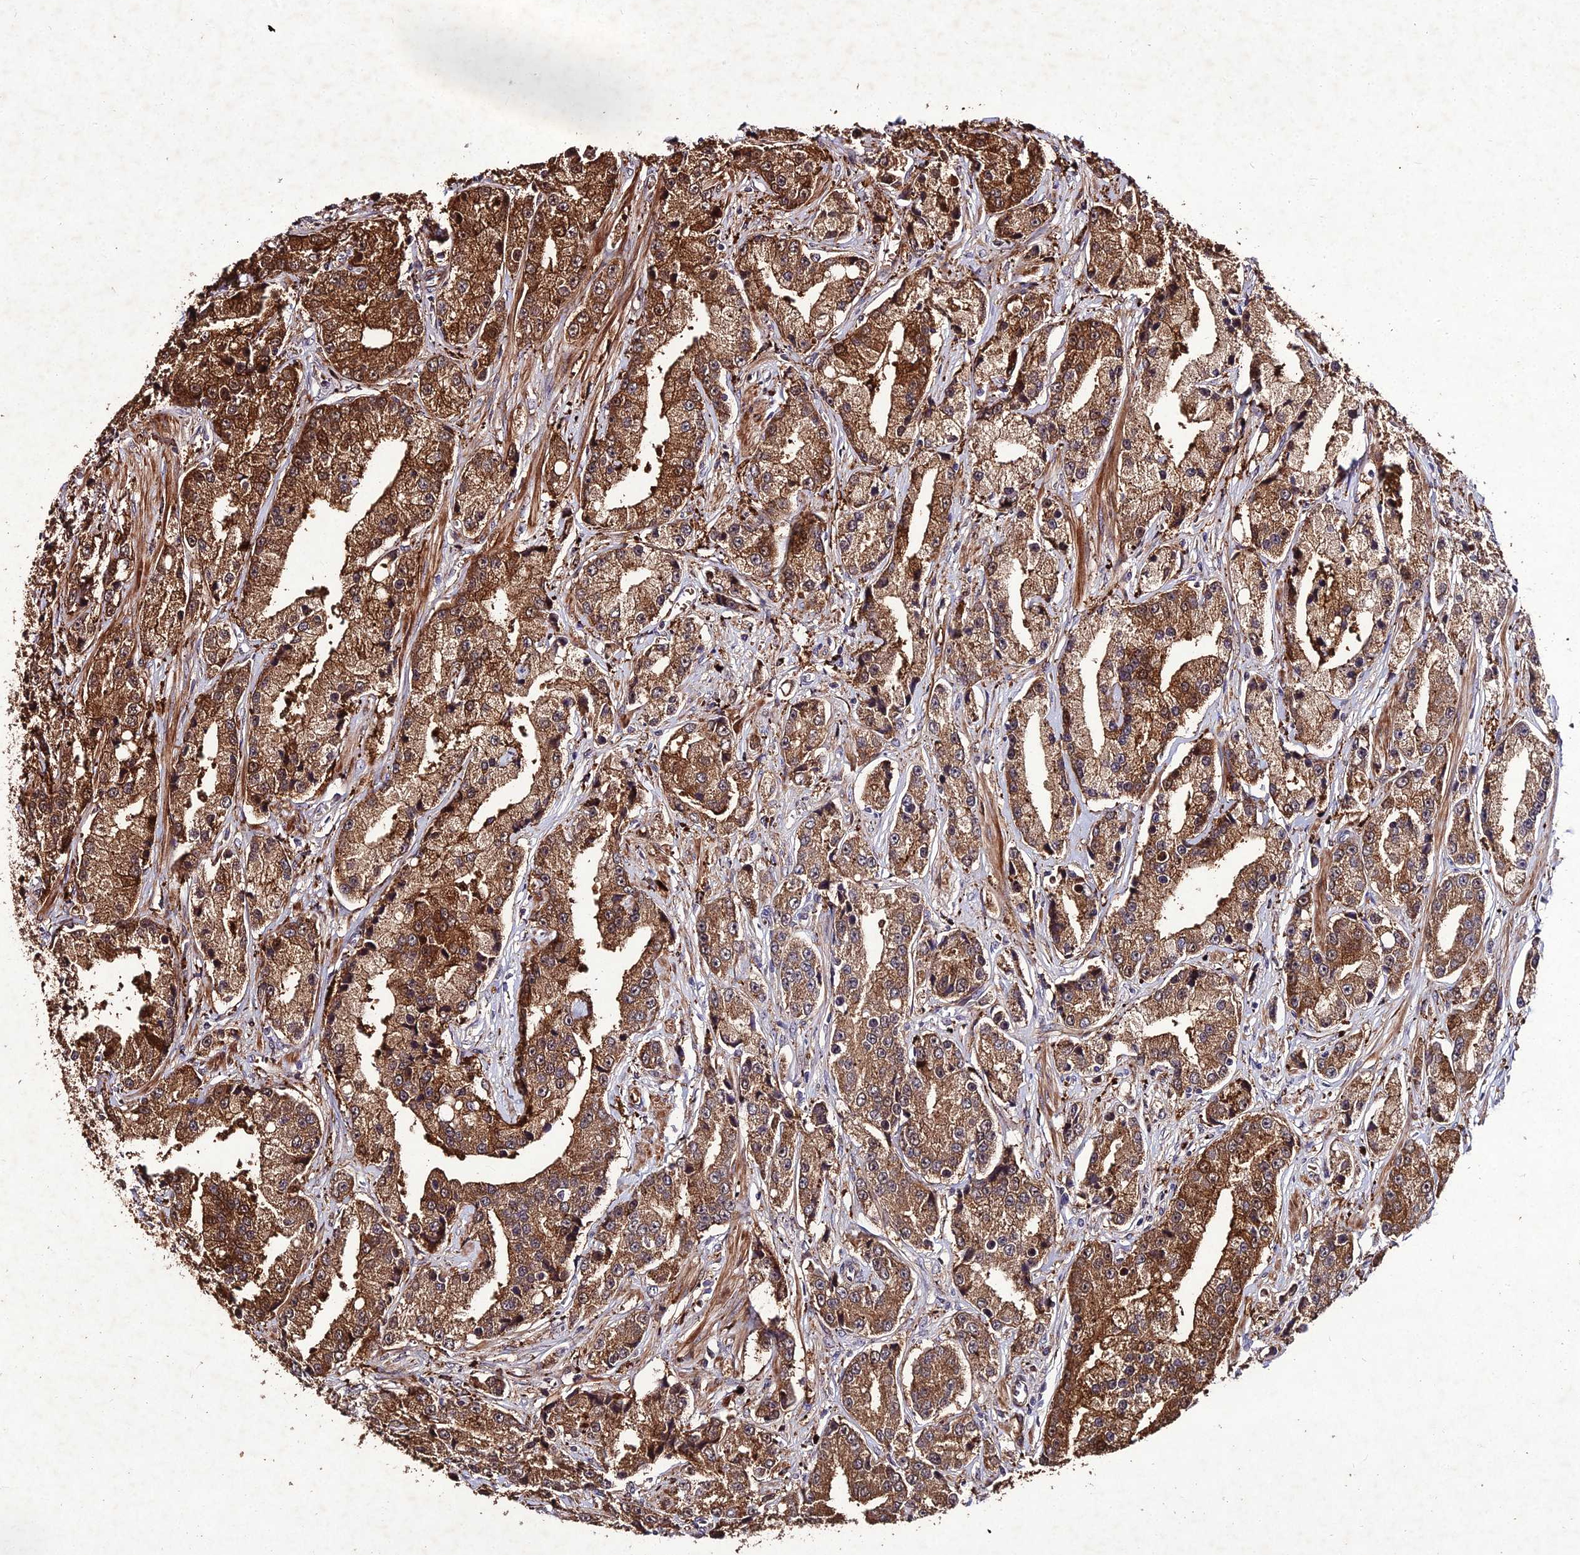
{"staining": {"intensity": "moderate", "quantity": ">75%", "location": "cytoplasmic/membranous"}, "tissue": "prostate cancer", "cell_type": "Tumor cells", "image_type": "cancer", "snomed": [{"axis": "morphology", "description": "Adenocarcinoma, High grade"}, {"axis": "topography", "description": "Prostate"}], "caption": "Immunohistochemistry staining of adenocarcinoma (high-grade) (prostate), which demonstrates medium levels of moderate cytoplasmic/membranous staining in about >75% of tumor cells indicating moderate cytoplasmic/membranous protein expression. The staining was performed using DAB (brown) for protein detection and nuclei were counterstained in hematoxylin (blue).", "gene": "ZNF766", "patient": {"sex": "male", "age": 74}}